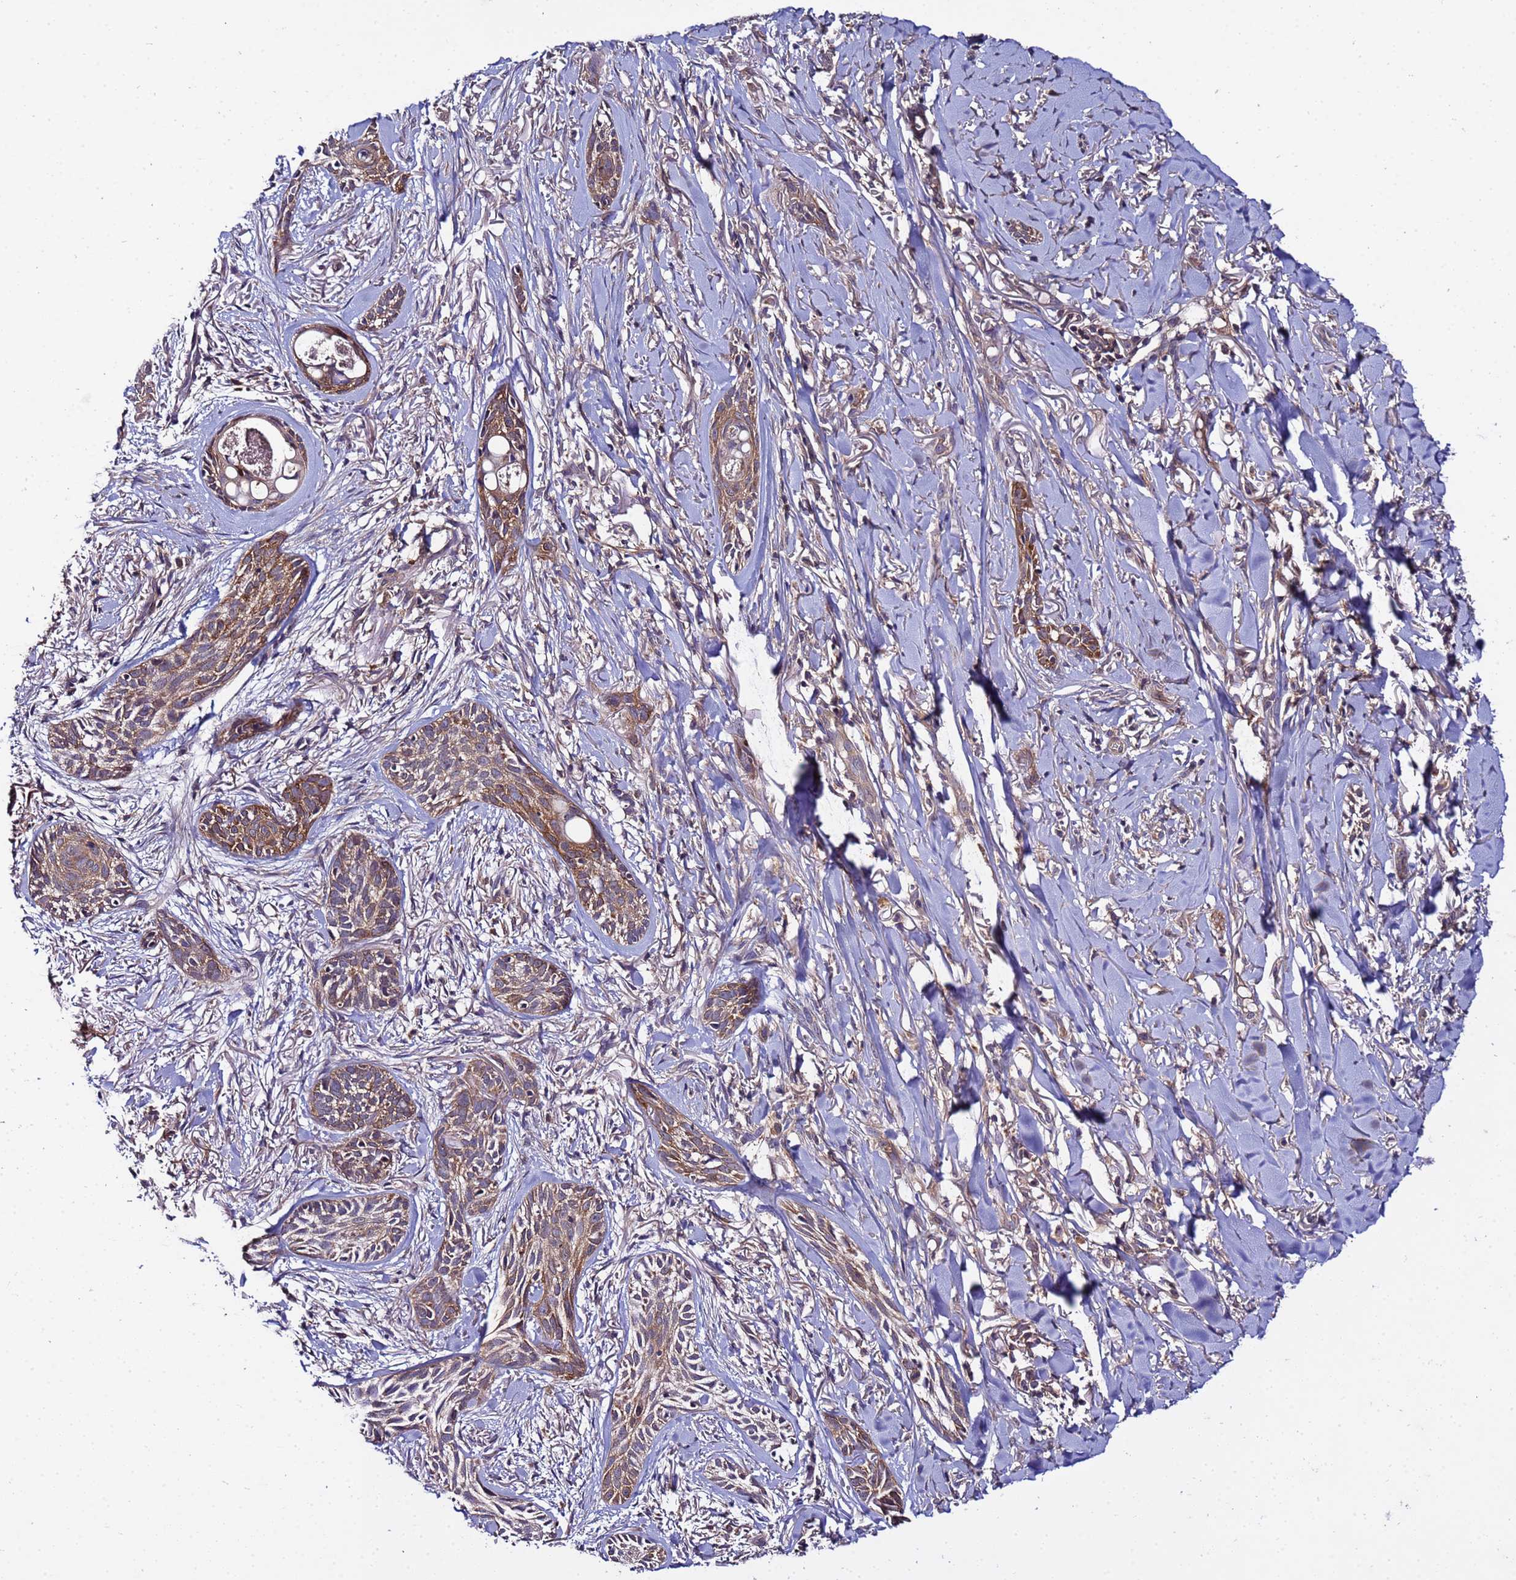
{"staining": {"intensity": "moderate", "quantity": "25%-75%", "location": "cytoplasmic/membranous"}, "tissue": "skin cancer", "cell_type": "Tumor cells", "image_type": "cancer", "snomed": [{"axis": "morphology", "description": "Basal cell carcinoma"}, {"axis": "topography", "description": "Skin"}], "caption": "Protein staining shows moderate cytoplasmic/membranous expression in about 25%-75% of tumor cells in skin cancer (basal cell carcinoma).", "gene": "GSPT2", "patient": {"sex": "female", "age": 59}}